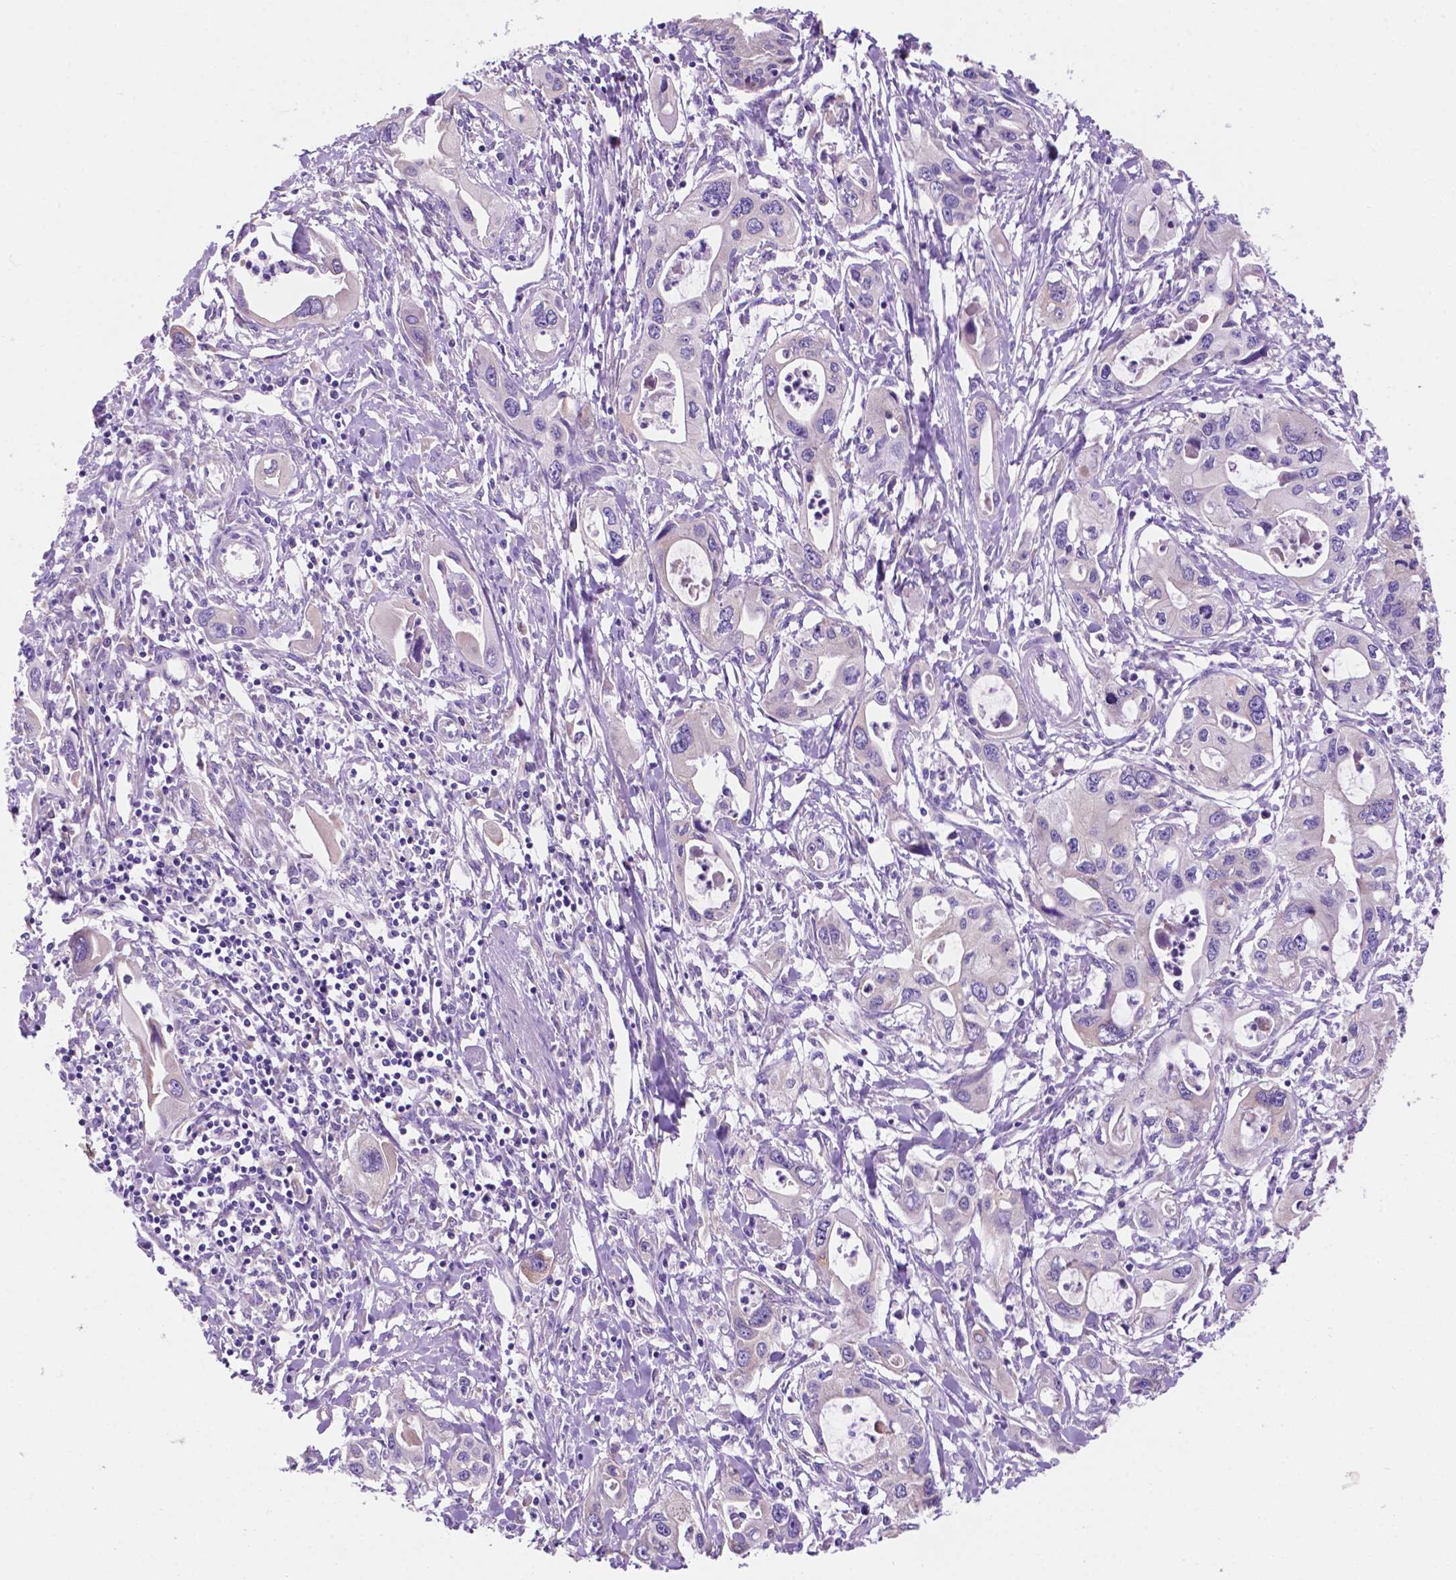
{"staining": {"intensity": "negative", "quantity": "none", "location": "none"}, "tissue": "pancreatic cancer", "cell_type": "Tumor cells", "image_type": "cancer", "snomed": [{"axis": "morphology", "description": "Adenocarcinoma, NOS"}, {"axis": "topography", "description": "Pancreas"}], "caption": "IHC image of human pancreatic cancer (adenocarcinoma) stained for a protein (brown), which displays no expression in tumor cells. (DAB (3,3'-diaminobenzidine) IHC with hematoxylin counter stain).", "gene": "CEACAM7", "patient": {"sex": "male", "age": 60}}